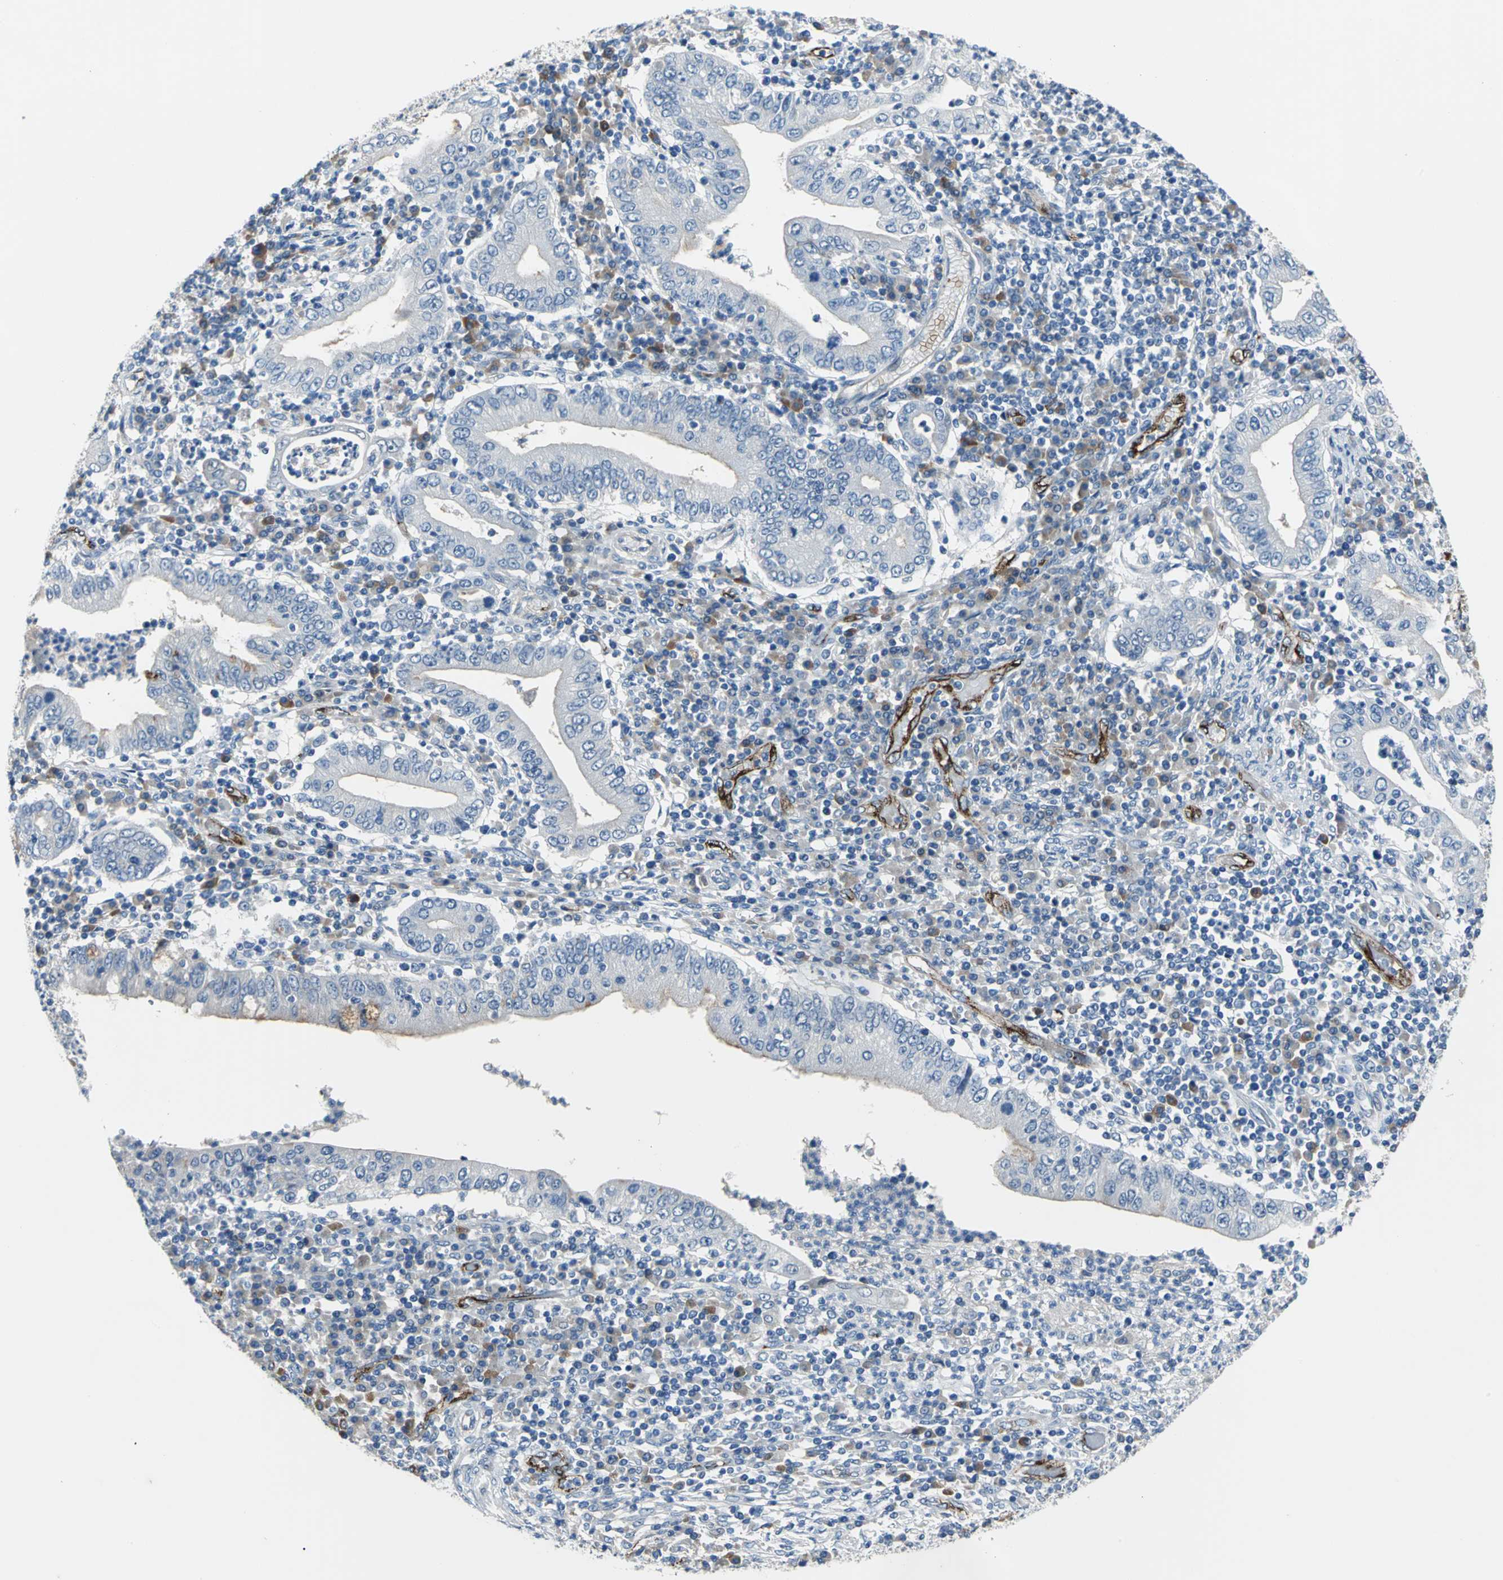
{"staining": {"intensity": "weak", "quantity": "<25%", "location": "cytoplasmic/membranous"}, "tissue": "stomach cancer", "cell_type": "Tumor cells", "image_type": "cancer", "snomed": [{"axis": "morphology", "description": "Normal tissue, NOS"}, {"axis": "morphology", "description": "Adenocarcinoma, NOS"}, {"axis": "topography", "description": "Esophagus"}, {"axis": "topography", "description": "Stomach, upper"}, {"axis": "topography", "description": "Peripheral nerve tissue"}], "caption": "An image of stomach cancer stained for a protein displays no brown staining in tumor cells. (DAB (3,3'-diaminobenzidine) immunohistochemistry (IHC), high magnification).", "gene": "SELP", "patient": {"sex": "male", "age": 62}}